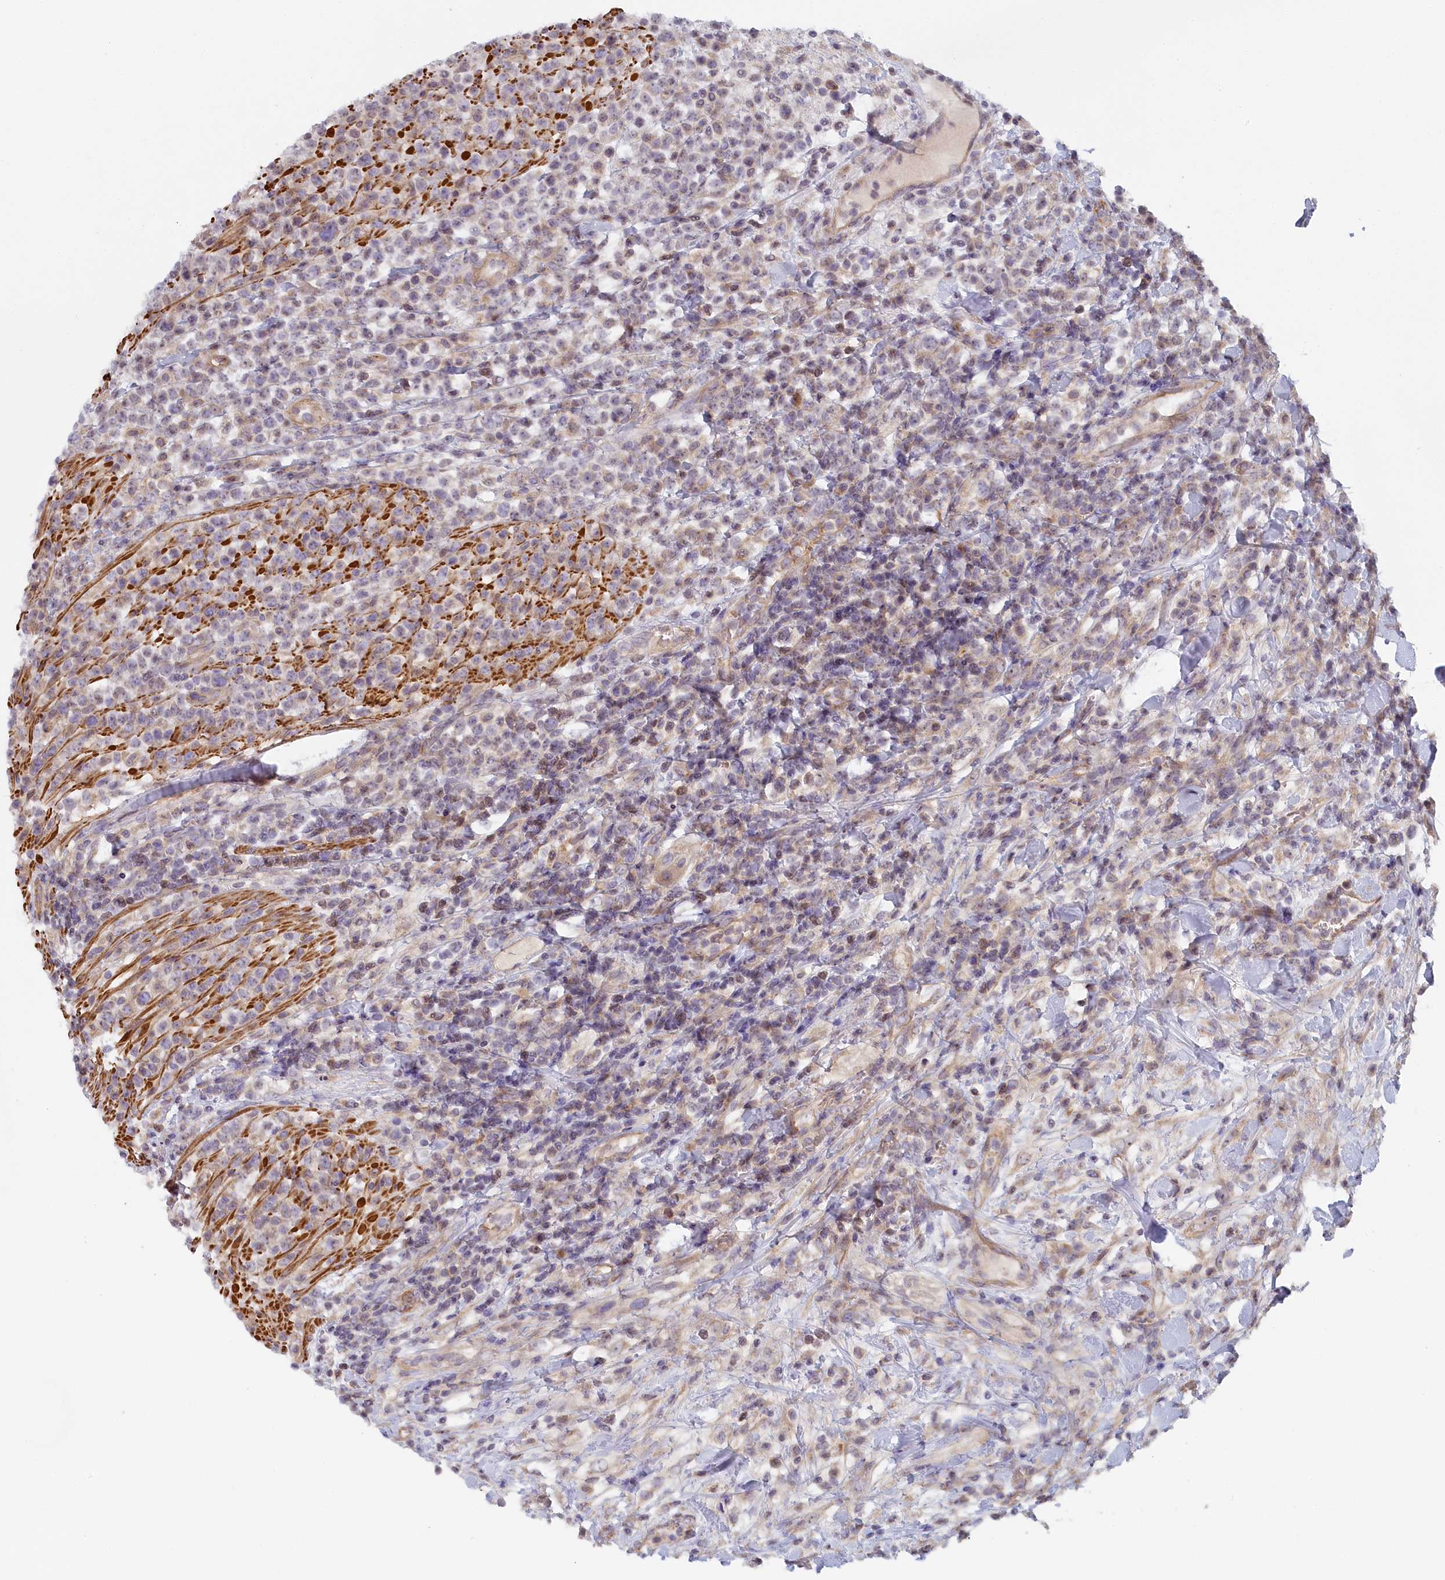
{"staining": {"intensity": "negative", "quantity": "none", "location": "none"}, "tissue": "lymphoma", "cell_type": "Tumor cells", "image_type": "cancer", "snomed": [{"axis": "morphology", "description": "Malignant lymphoma, non-Hodgkin's type, High grade"}, {"axis": "topography", "description": "Colon"}], "caption": "The image reveals no staining of tumor cells in lymphoma. (IHC, brightfield microscopy, high magnification).", "gene": "INTS4", "patient": {"sex": "female", "age": 53}}